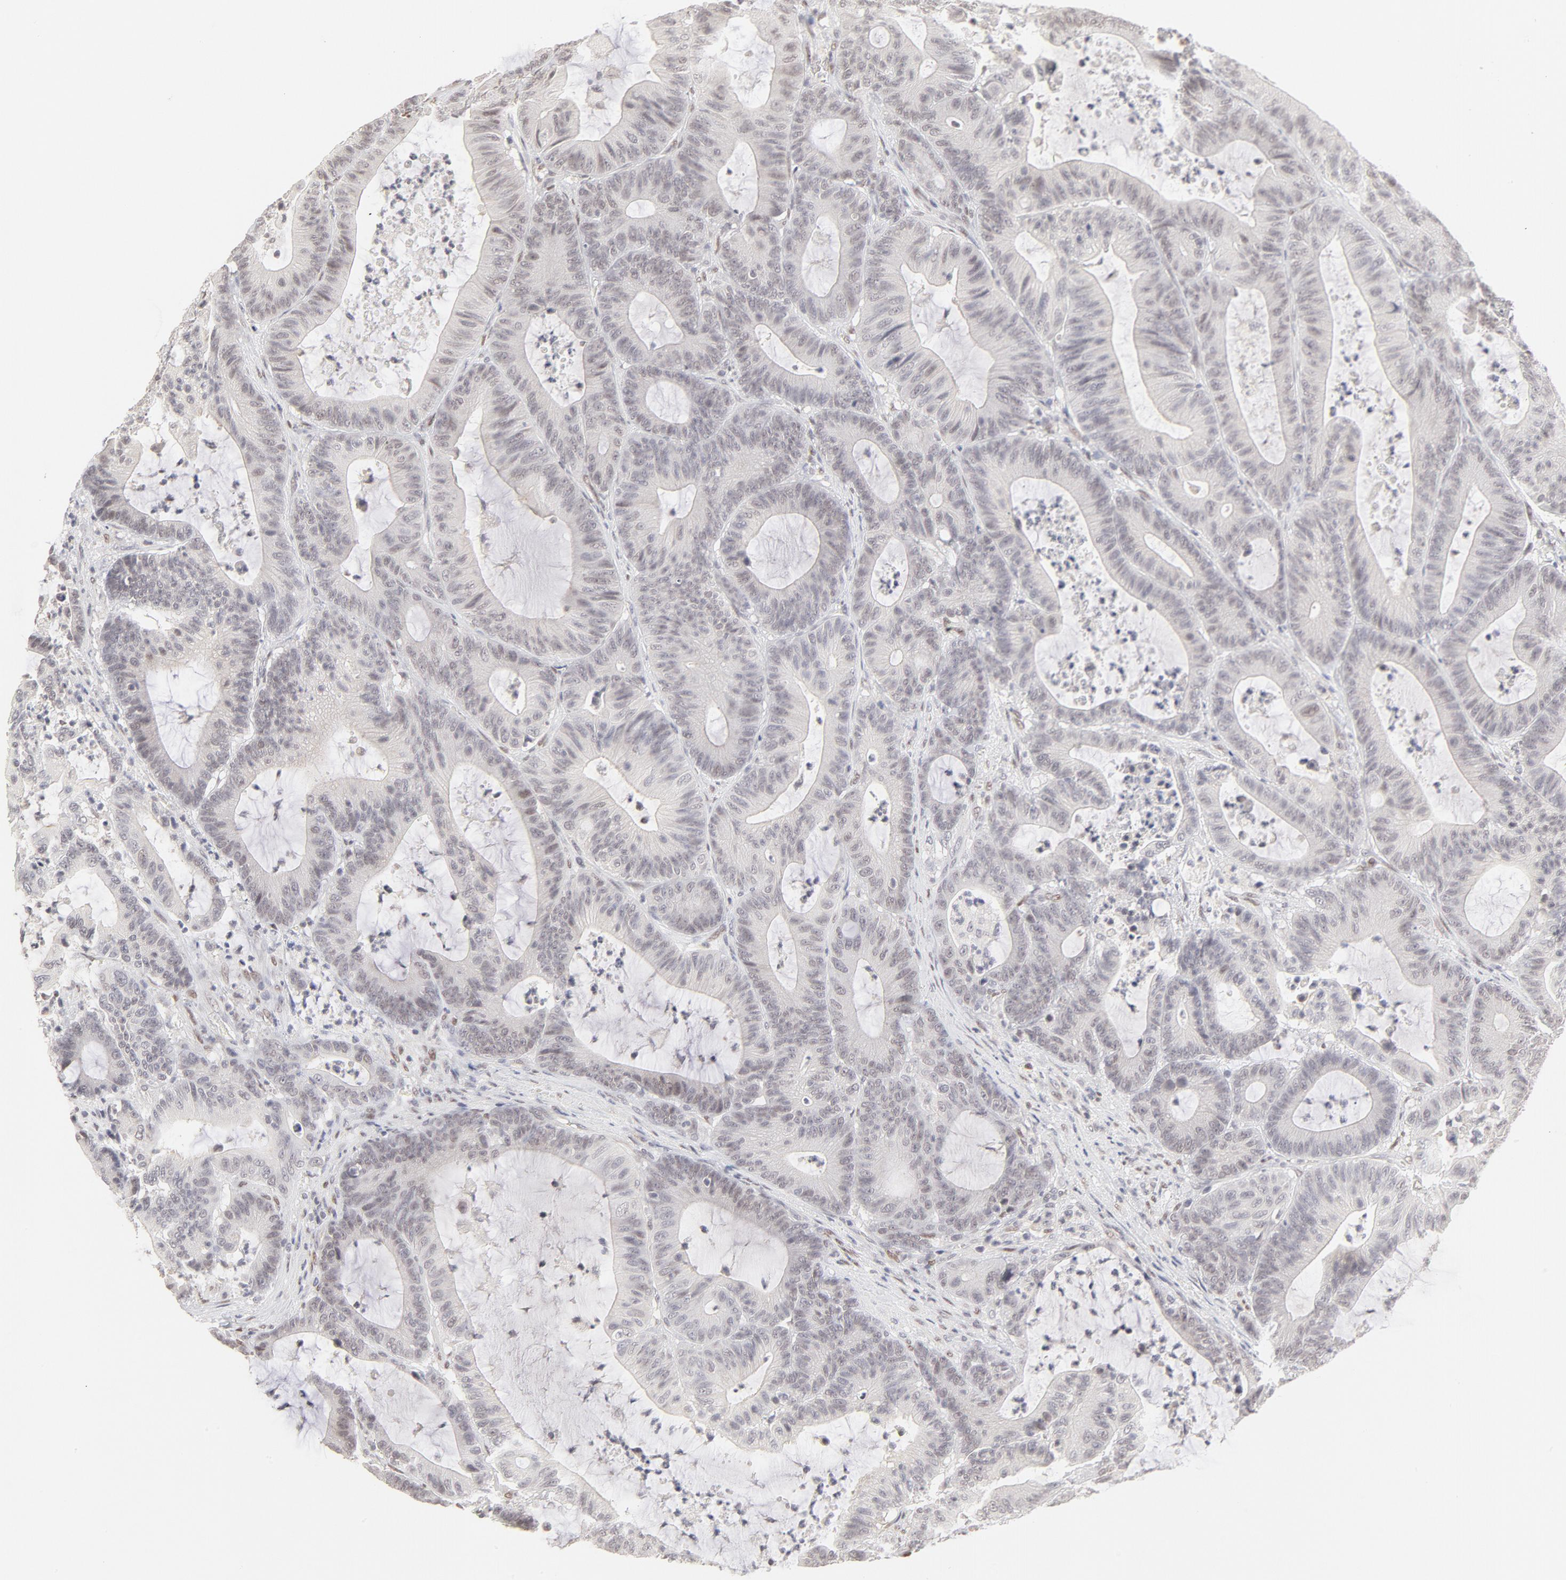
{"staining": {"intensity": "weak", "quantity": "<25%", "location": "nuclear"}, "tissue": "colorectal cancer", "cell_type": "Tumor cells", "image_type": "cancer", "snomed": [{"axis": "morphology", "description": "Adenocarcinoma, NOS"}, {"axis": "topography", "description": "Colon"}], "caption": "IHC of human colorectal cancer (adenocarcinoma) displays no staining in tumor cells.", "gene": "PBX3", "patient": {"sex": "female", "age": 84}}